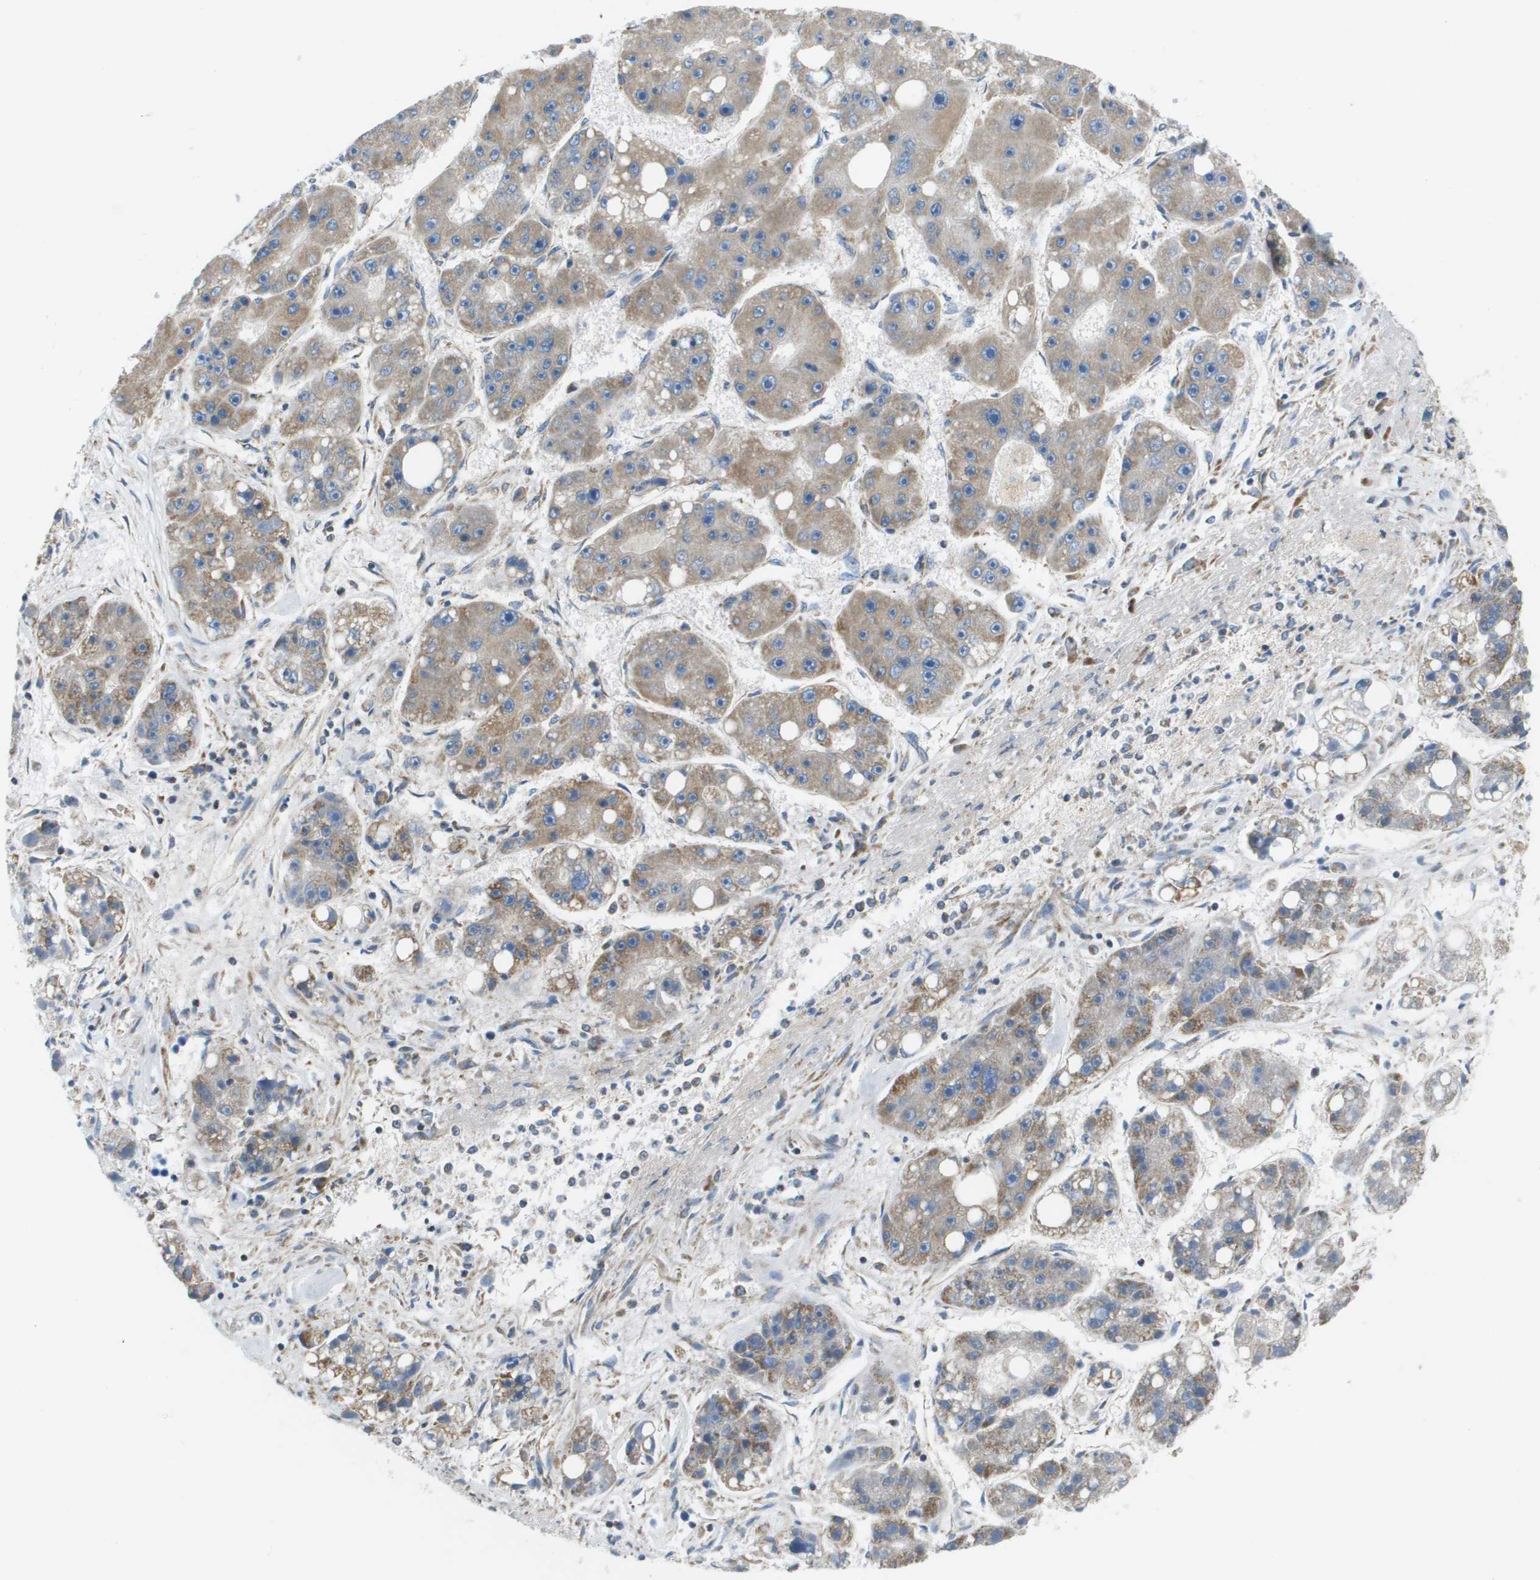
{"staining": {"intensity": "moderate", "quantity": ">75%", "location": "cytoplasmic/membranous"}, "tissue": "liver cancer", "cell_type": "Tumor cells", "image_type": "cancer", "snomed": [{"axis": "morphology", "description": "Carcinoma, Hepatocellular, NOS"}, {"axis": "topography", "description": "Liver"}], "caption": "Immunohistochemical staining of hepatocellular carcinoma (liver) reveals medium levels of moderate cytoplasmic/membranous expression in approximately >75% of tumor cells. The staining is performed using DAB brown chromogen to label protein expression. The nuclei are counter-stained blue using hematoxylin.", "gene": "TAOK3", "patient": {"sex": "female", "age": 61}}